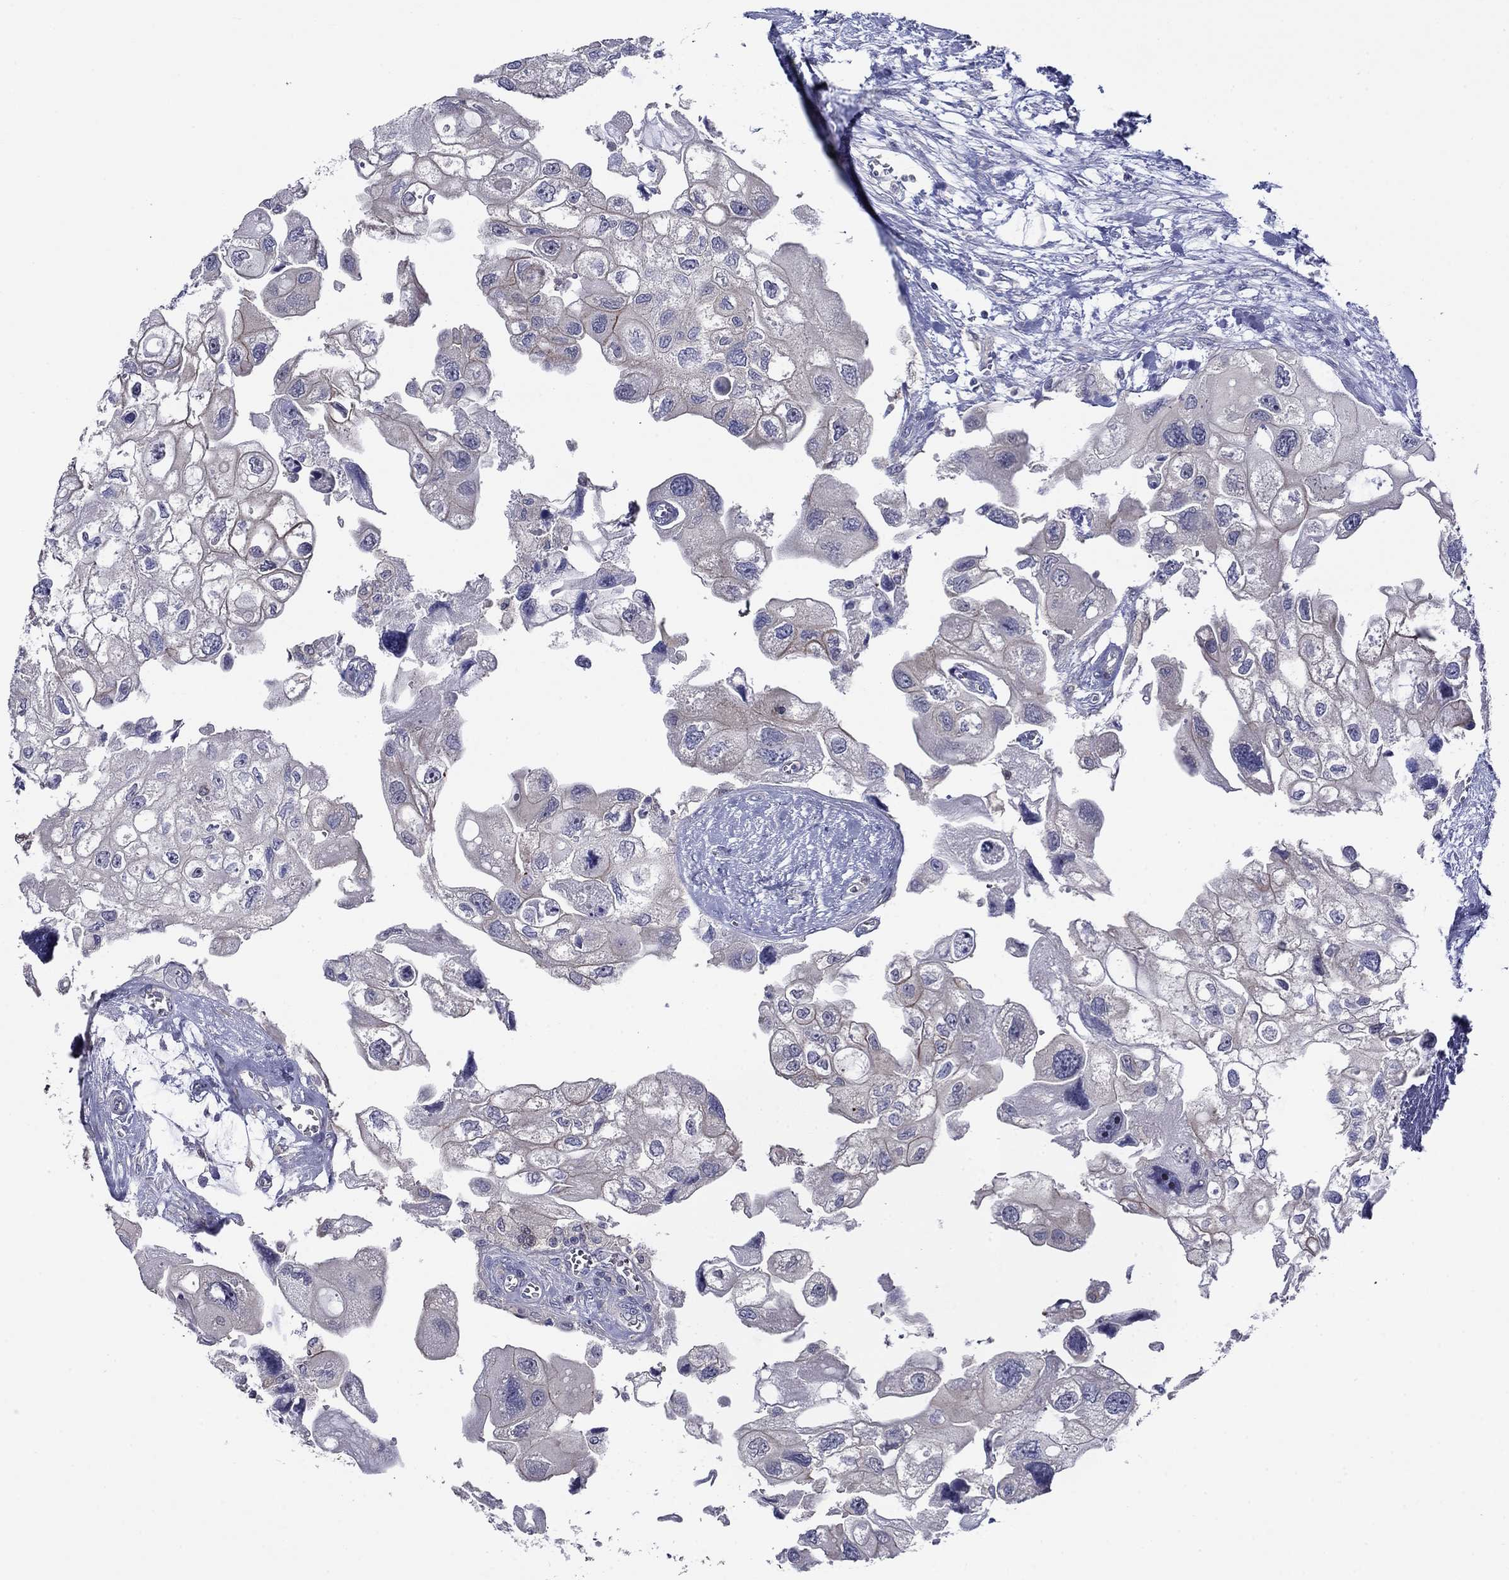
{"staining": {"intensity": "negative", "quantity": "none", "location": "none"}, "tissue": "urothelial cancer", "cell_type": "Tumor cells", "image_type": "cancer", "snomed": [{"axis": "morphology", "description": "Urothelial carcinoma, High grade"}, {"axis": "topography", "description": "Urinary bladder"}], "caption": "Protein analysis of urothelial cancer exhibits no significant expression in tumor cells.", "gene": "POU2F2", "patient": {"sex": "male", "age": 59}}